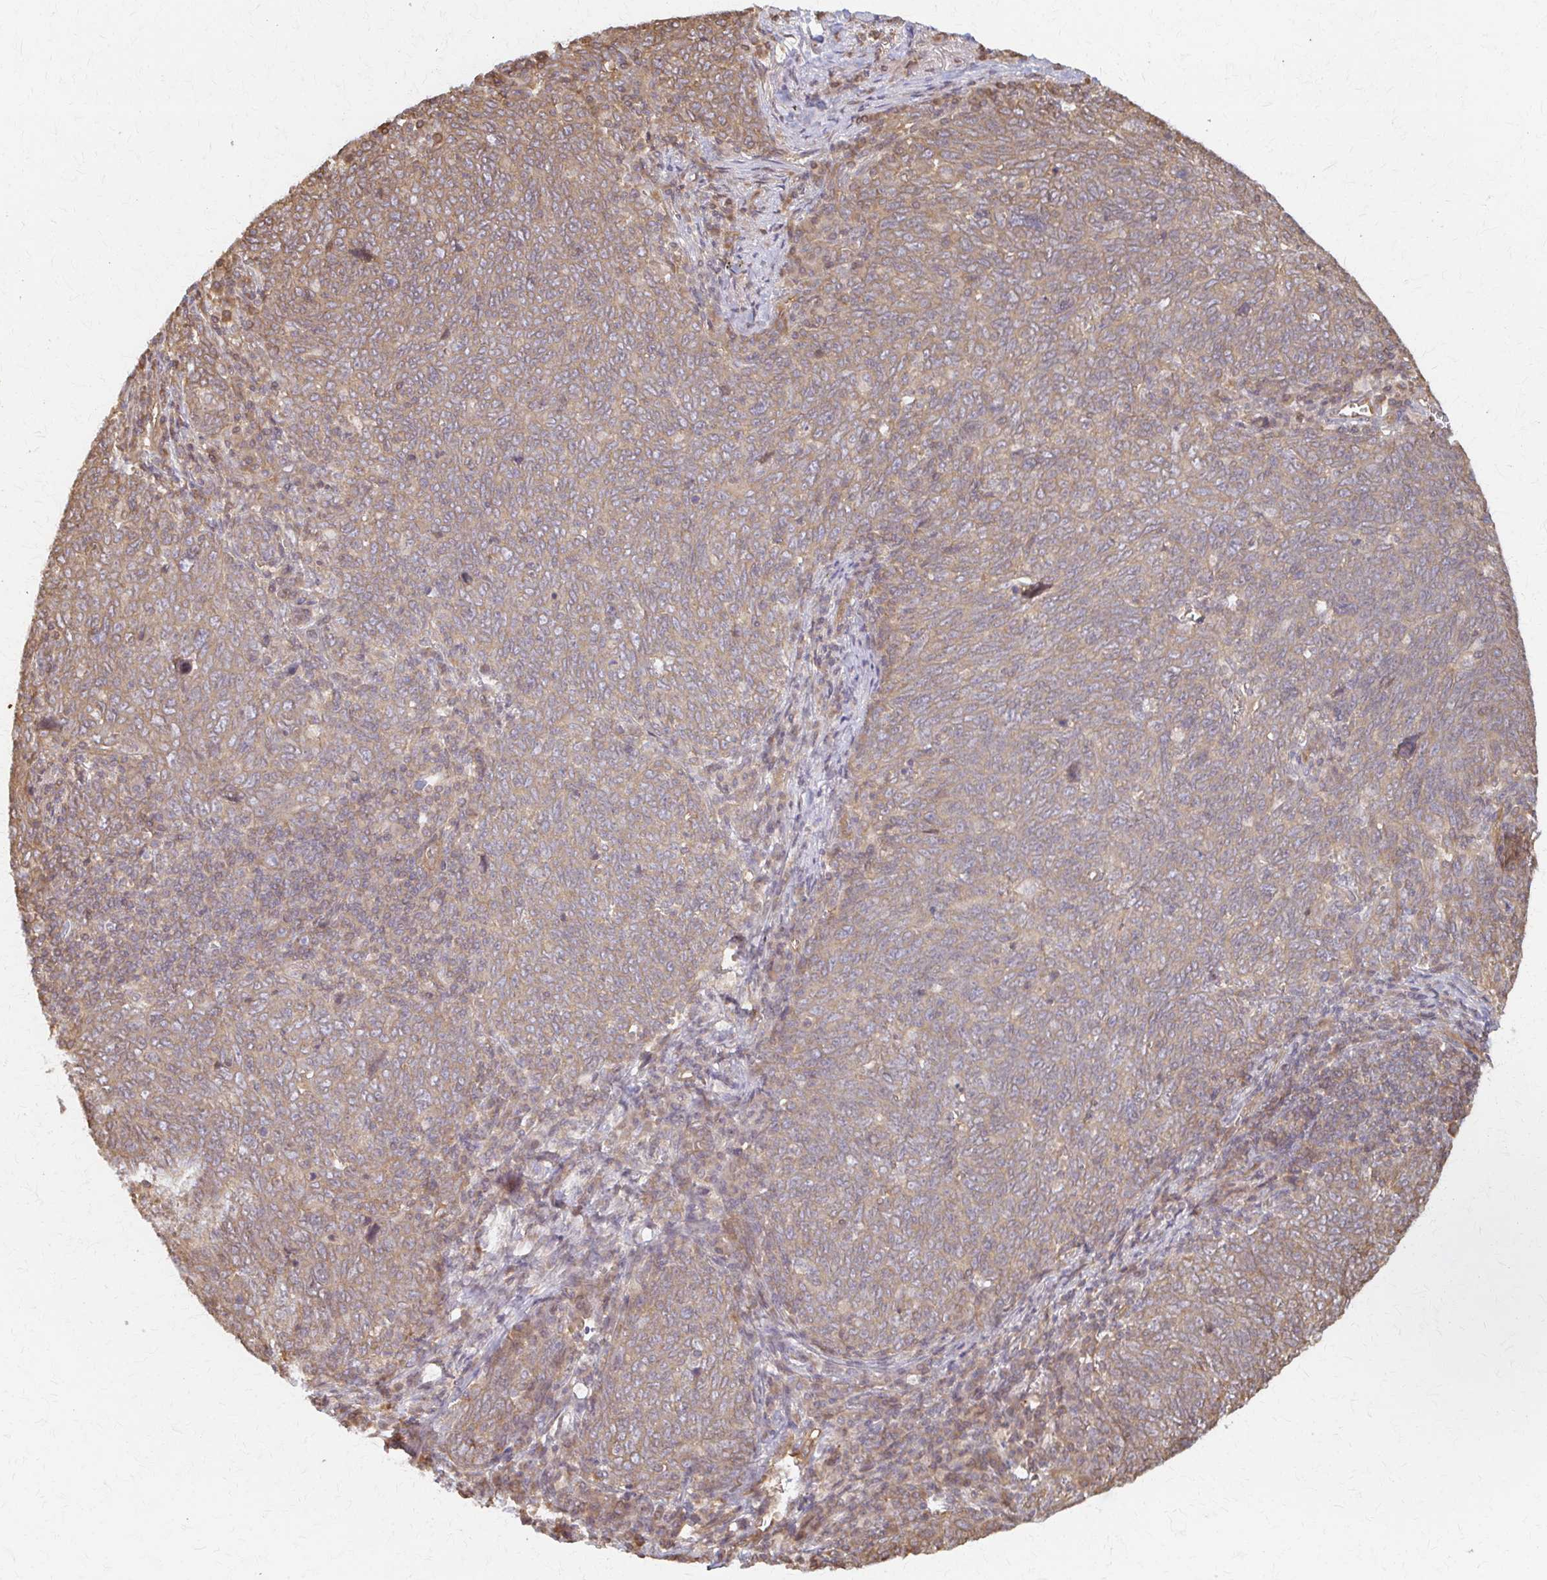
{"staining": {"intensity": "moderate", "quantity": ">75%", "location": "cytoplasmic/membranous"}, "tissue": "lung cancer", "cell_type": "Tumor cells", "image_type": "cancer", "snomed": [{"axis": "morphology", "description": "Squamous cell carcinoma, NOS"}, {"axis": "topography", "description": "Lung"}], "caption": "Lung squamous cell carcinoma stained with a brown dye exhibits moderate cytoplasmic/membranous positive positivity in about >75% of tumor cells.", "gene": "ARHGAP35", "patient": {"sex": "female", "age": 72}}